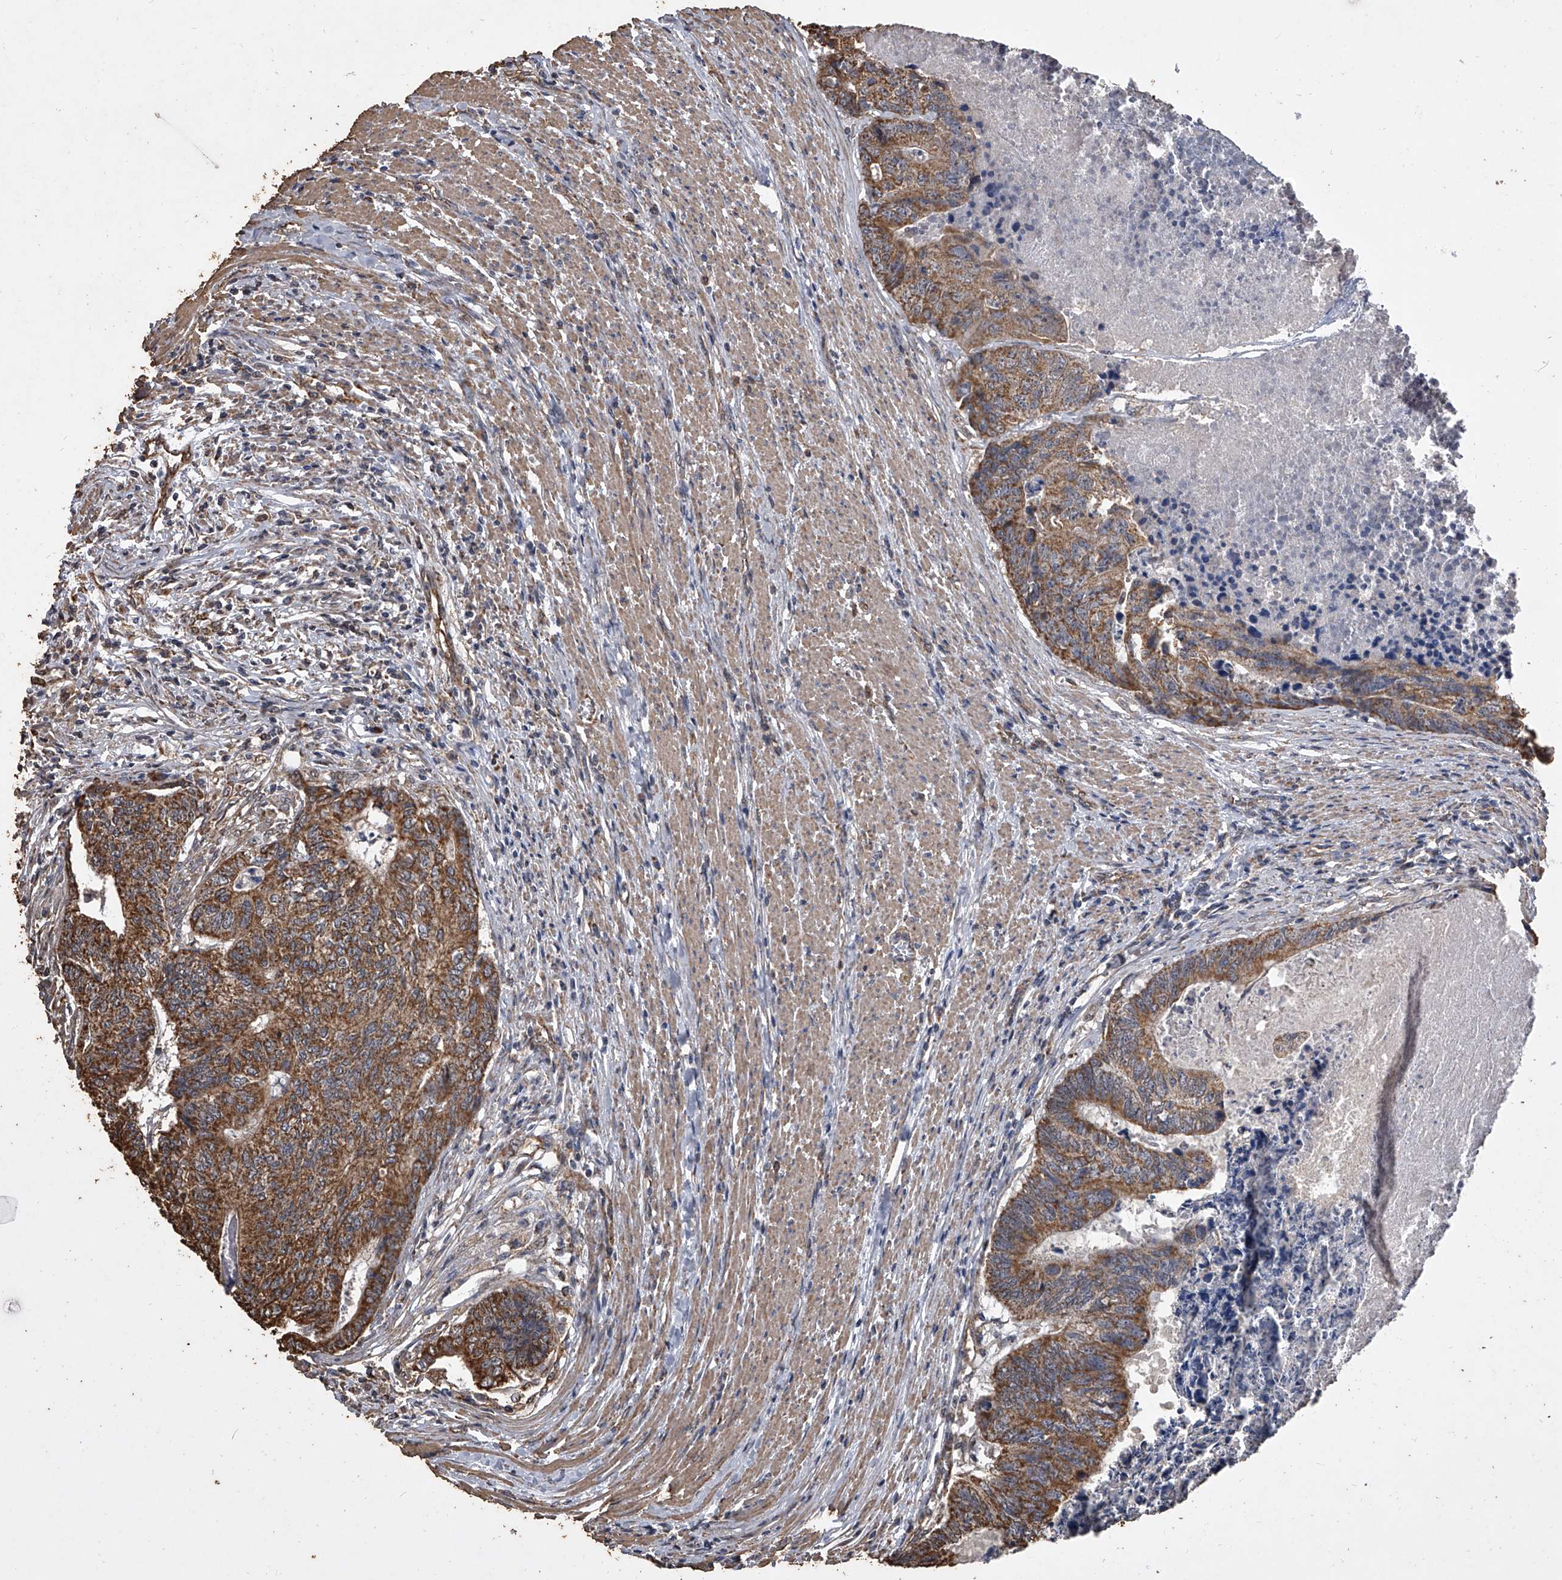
{"staining": {"intensity": "strong", "quantity": ">75%", "location": "cytoplasmic/membranous"}, "tissue": "colorectal cancer", "cell_type": "Tumor cells", "image_type": "cancer", "snomed": [{"axis": "morphology", "description": "Adenocarcinoma, NOS"}, {"axis": "topography", "description": "Colon"}], "caption": "Colorectal adenocarcinoma tissue shows strong cytoplasmic/membranous staining in approximately >75% of tumor cells", "gene": "MRPL28", "patient": {"sex": "female", "age": 67}}